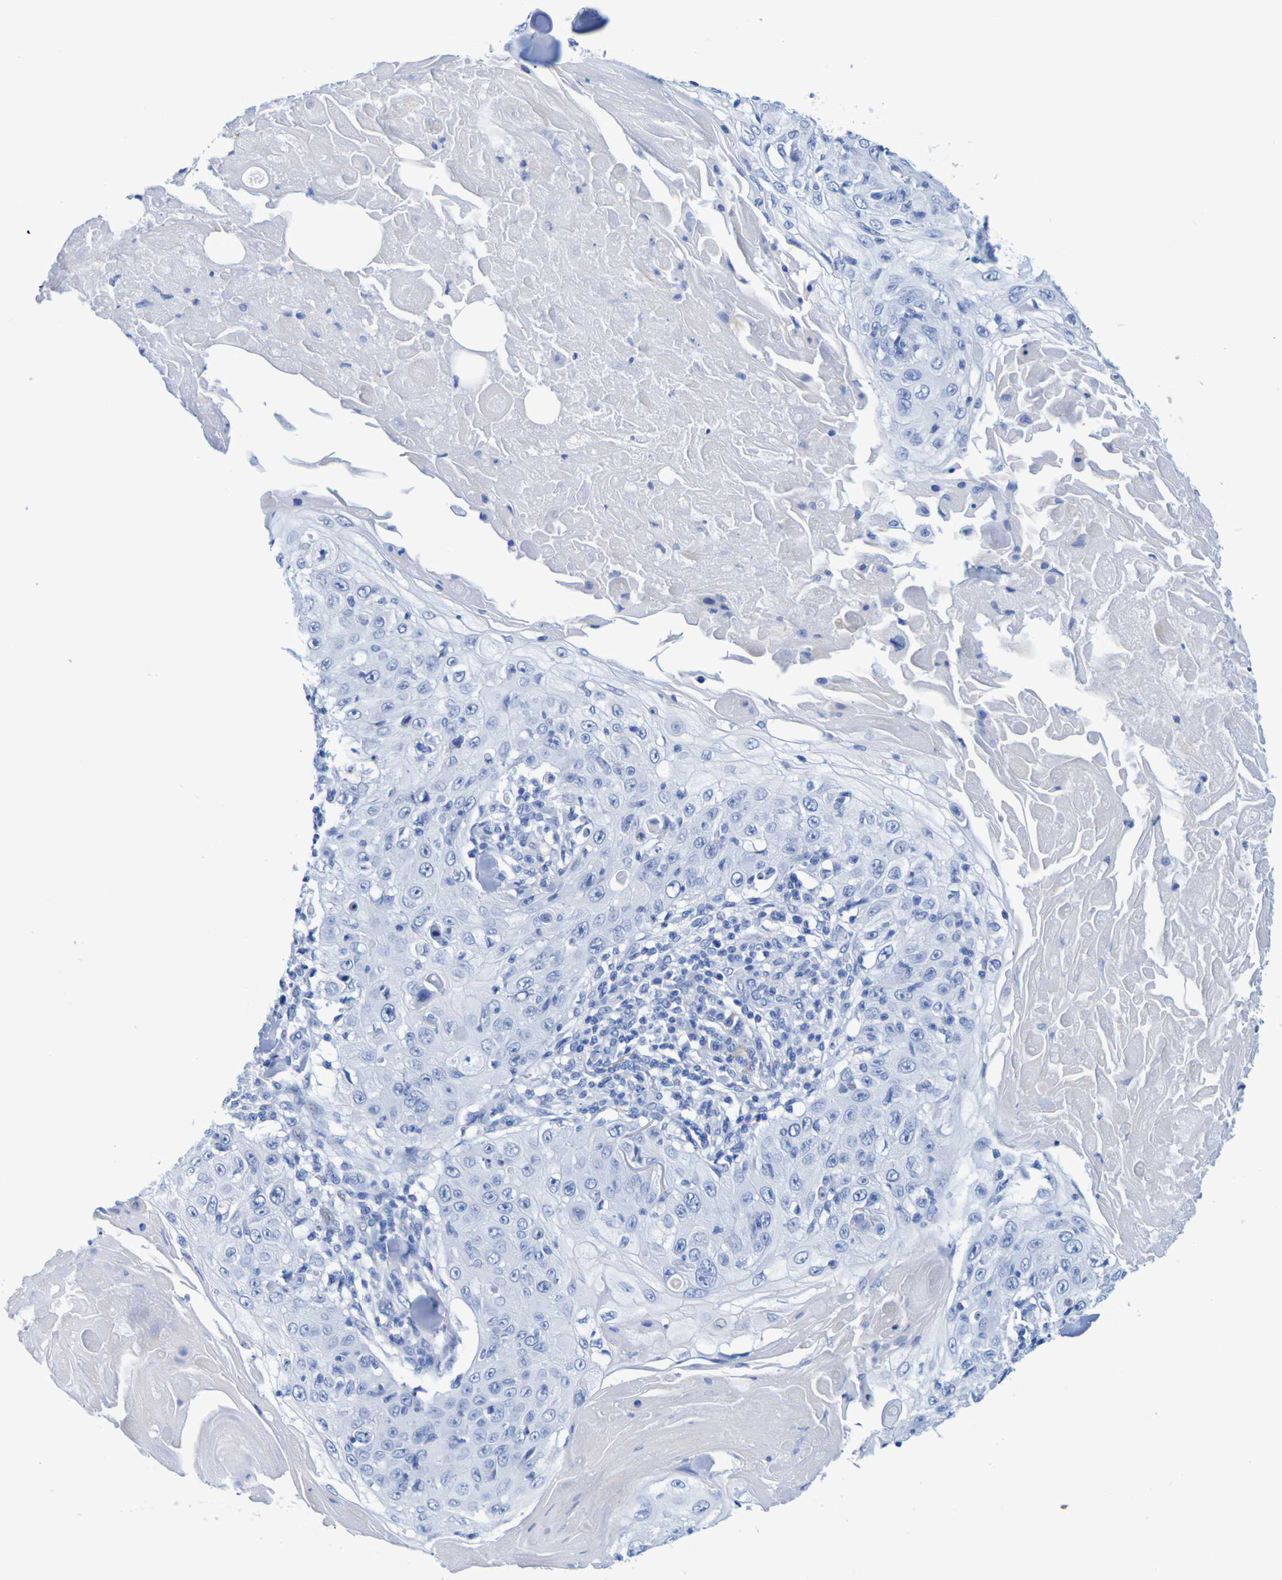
{"staining": {"intensity": "negative", "quantity": "none", "location": "none"}, "tissue": "skin cancer", "cell_type": "Tumor cells", "image_type": "cancer", "snomed": [{"axis": "morphology", "description": "Squamous cell carcinoma, NOS"}, {"axis": "topography", "description": "Skin"}], "caption": "There is no significant staining in tumor cells of skin cancer.", "gene": "DPEP1", "patient": {"sex": "male", "age": 86}}